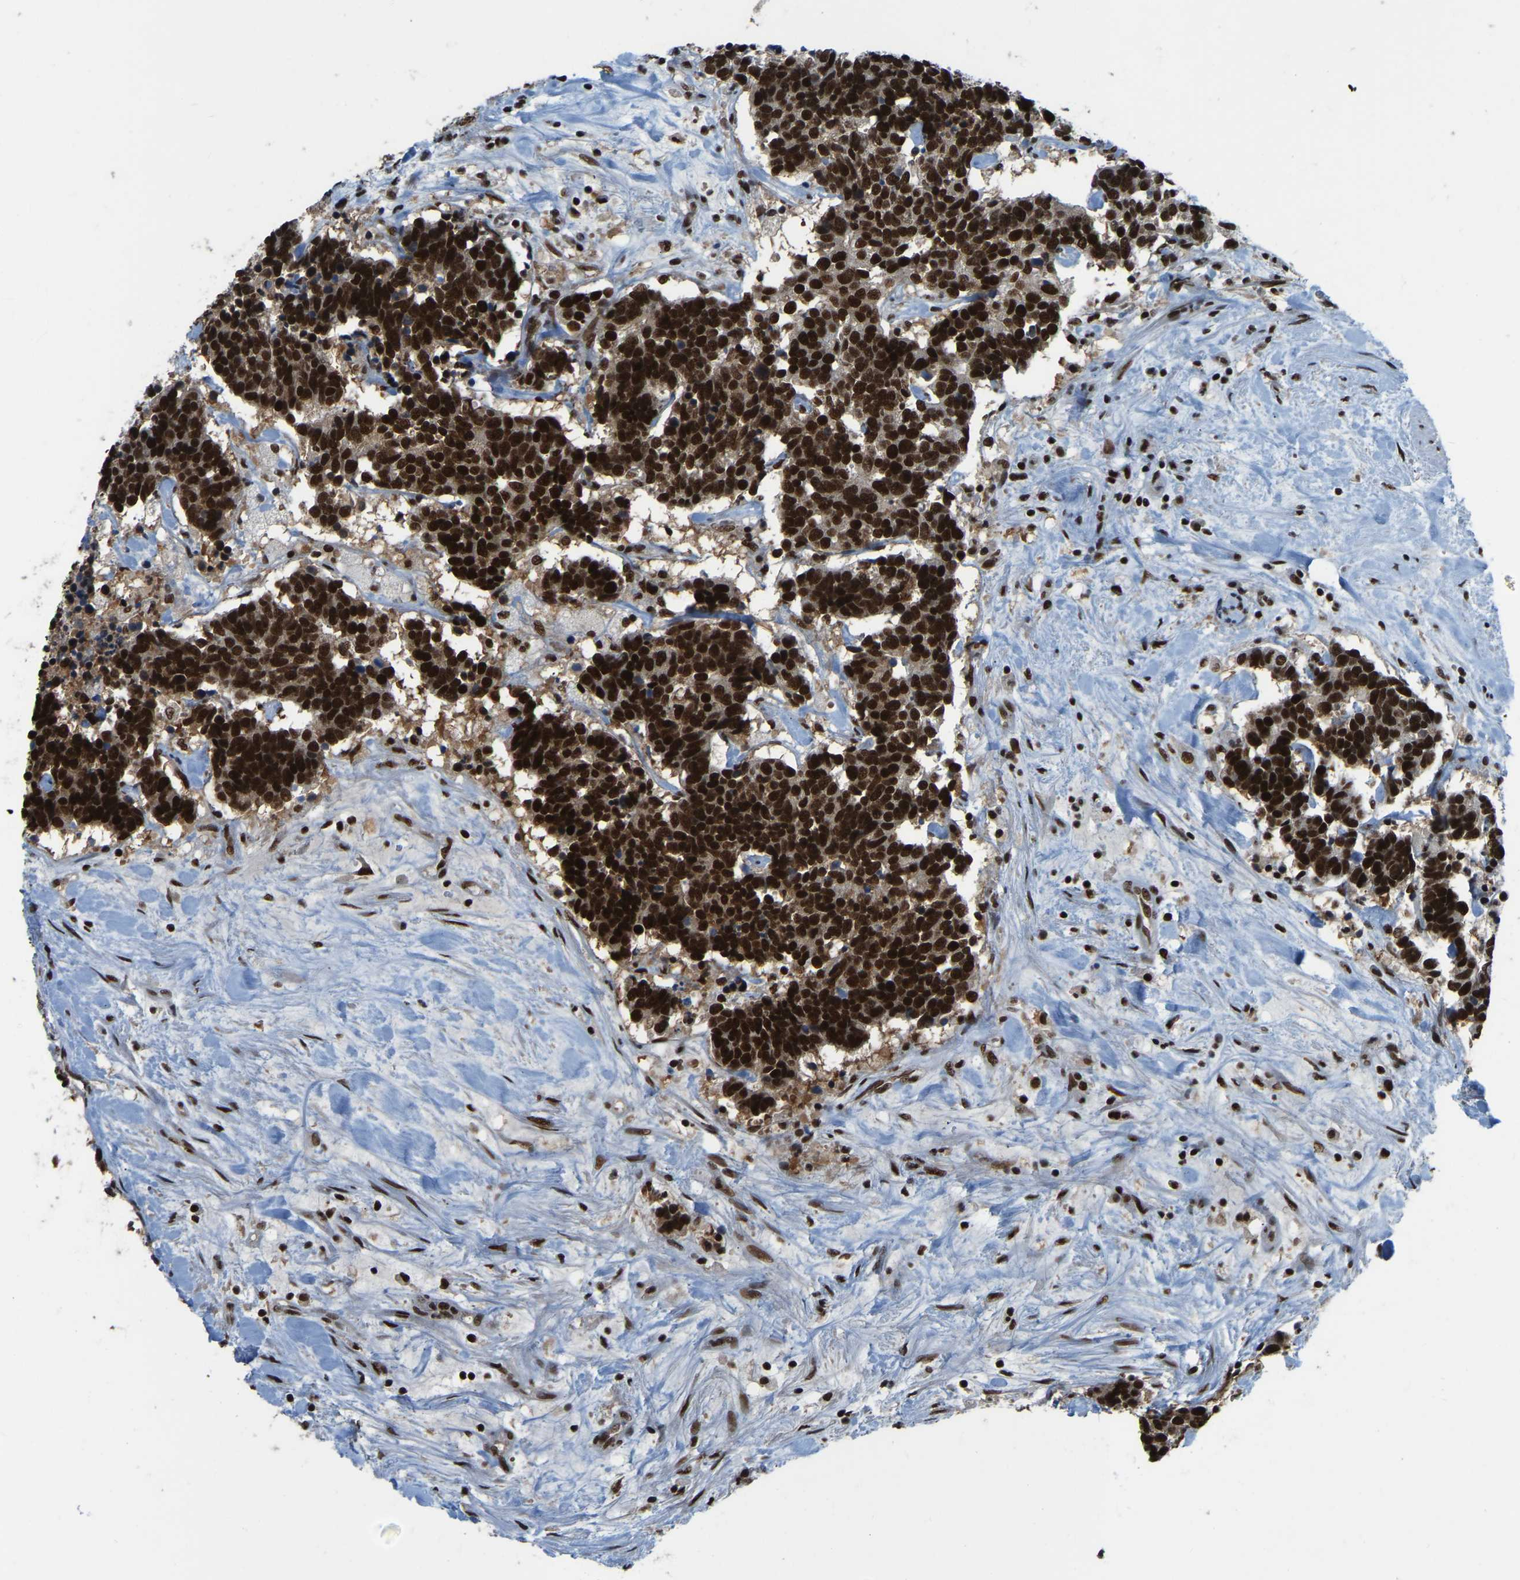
{"staining": {"intensity": "strong", "quantity": ">75%", "location": "nuclear"}, "tissue": "carcinoid", "cell_type": "Tumor cells", "image_type": "cancer", "snomed": [{"axis": "morphology", "description": "Carcinoma, NOS"}, {"axis": "morphology", "description": "Carcinoid, malignant, NOS"}, {"axis": "topography", "description": "Urinary bladder"}], "caption": "Protein staining demonstrates strong nuclear expression in about >75% of tumor cells in carcinoma.", "gene": "TBL1XR1", "patient": {"sex": "male", "age": 57}}